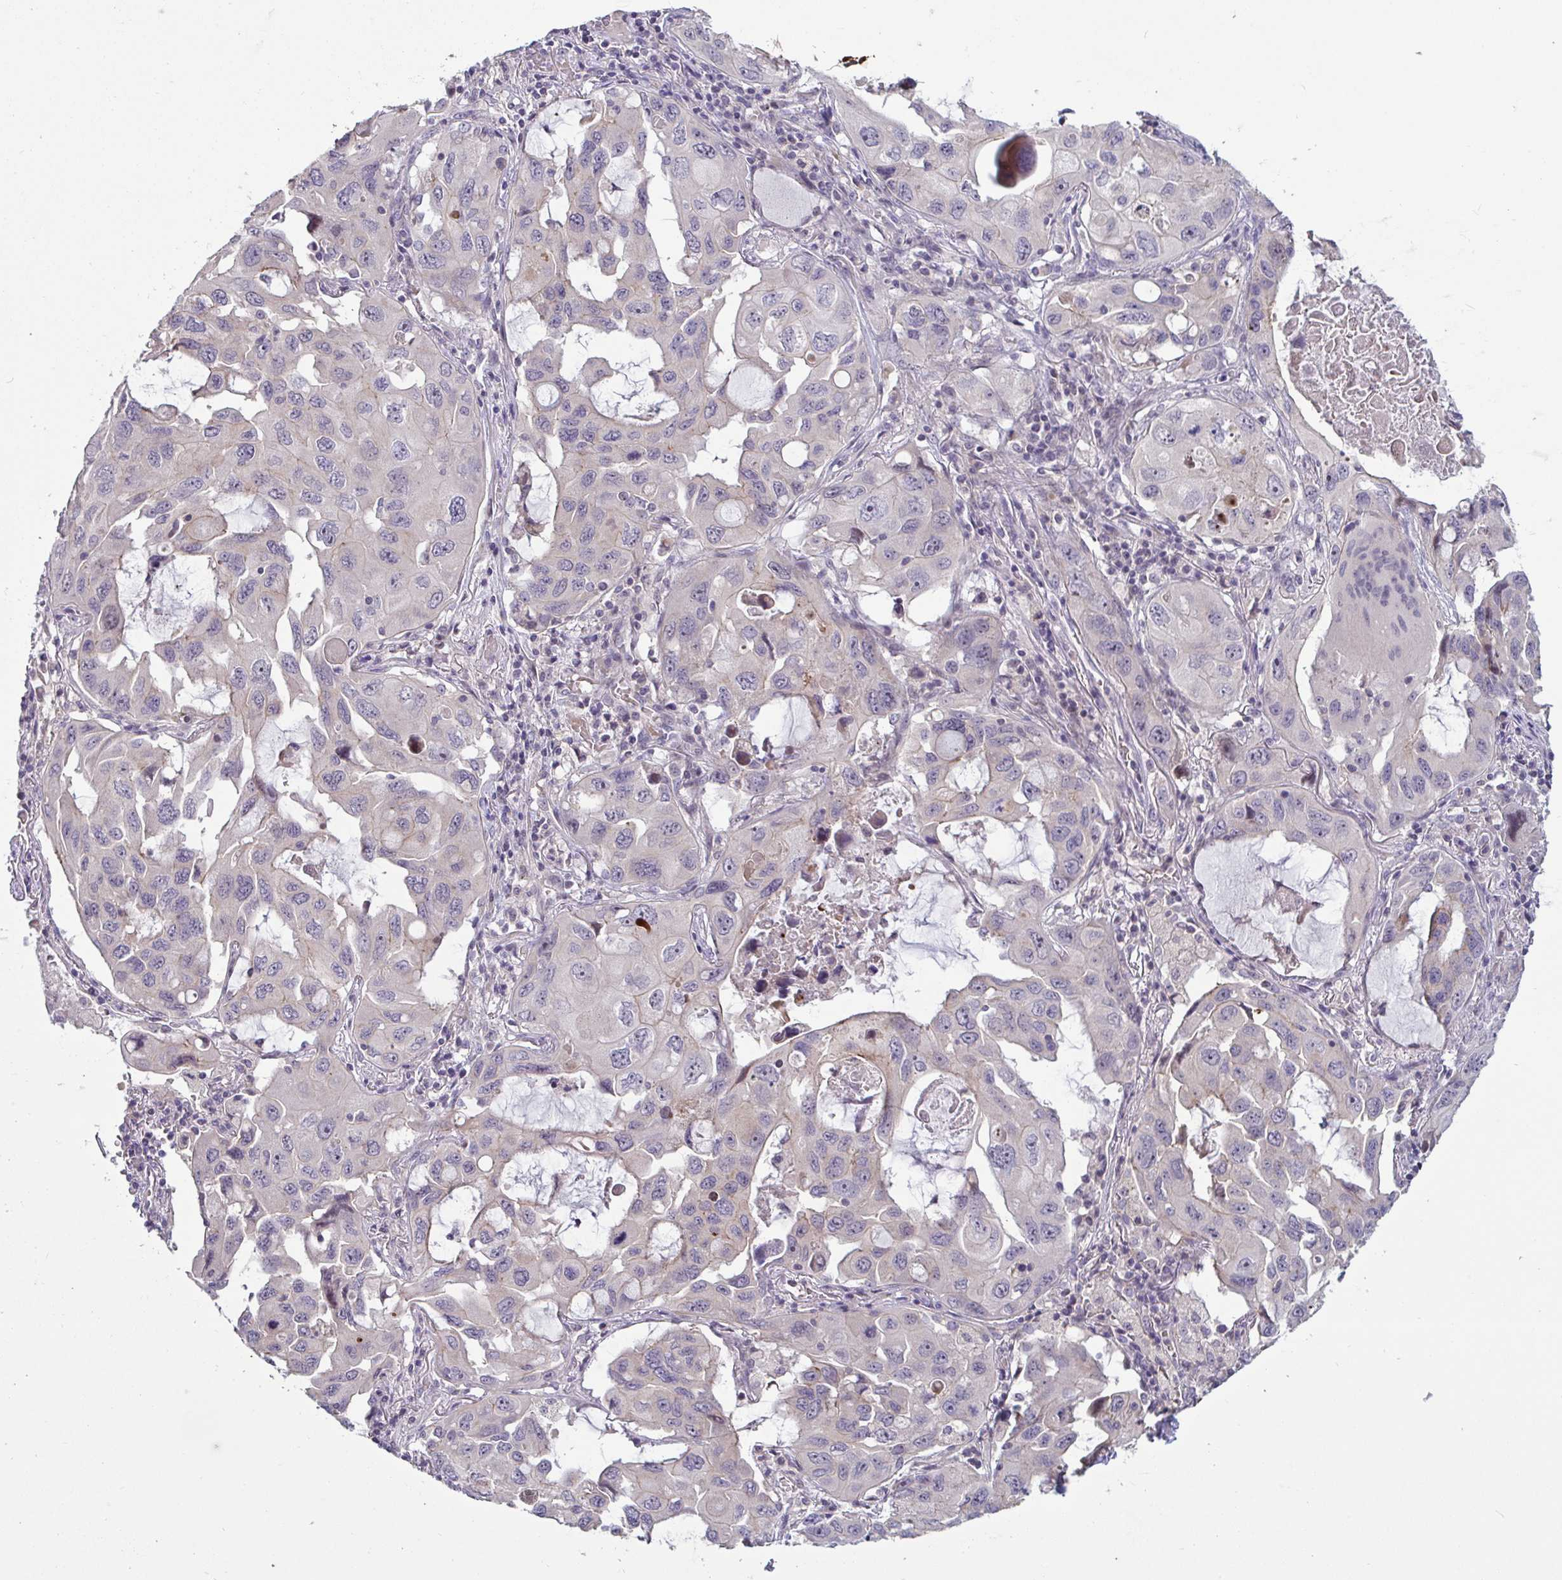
{"staining": {"intensity": "negative", "quantity": "none", "location": "none"}, "tissue": "lung cancer", "cell_type": "Tumor cells", "image_type": "cancer", "snomed": [{"axis": "morphology", "description": "Squamous cell carcinoma, NOS"}, {"axis": "topography", "description": "Lung"}], "caption": "Photomicrograph shows no significant protein staining in tumor cells of lung squamous cell carcinoma.", "gene": "GSTM1", "patient": {"sex": "female", "age": 73}}